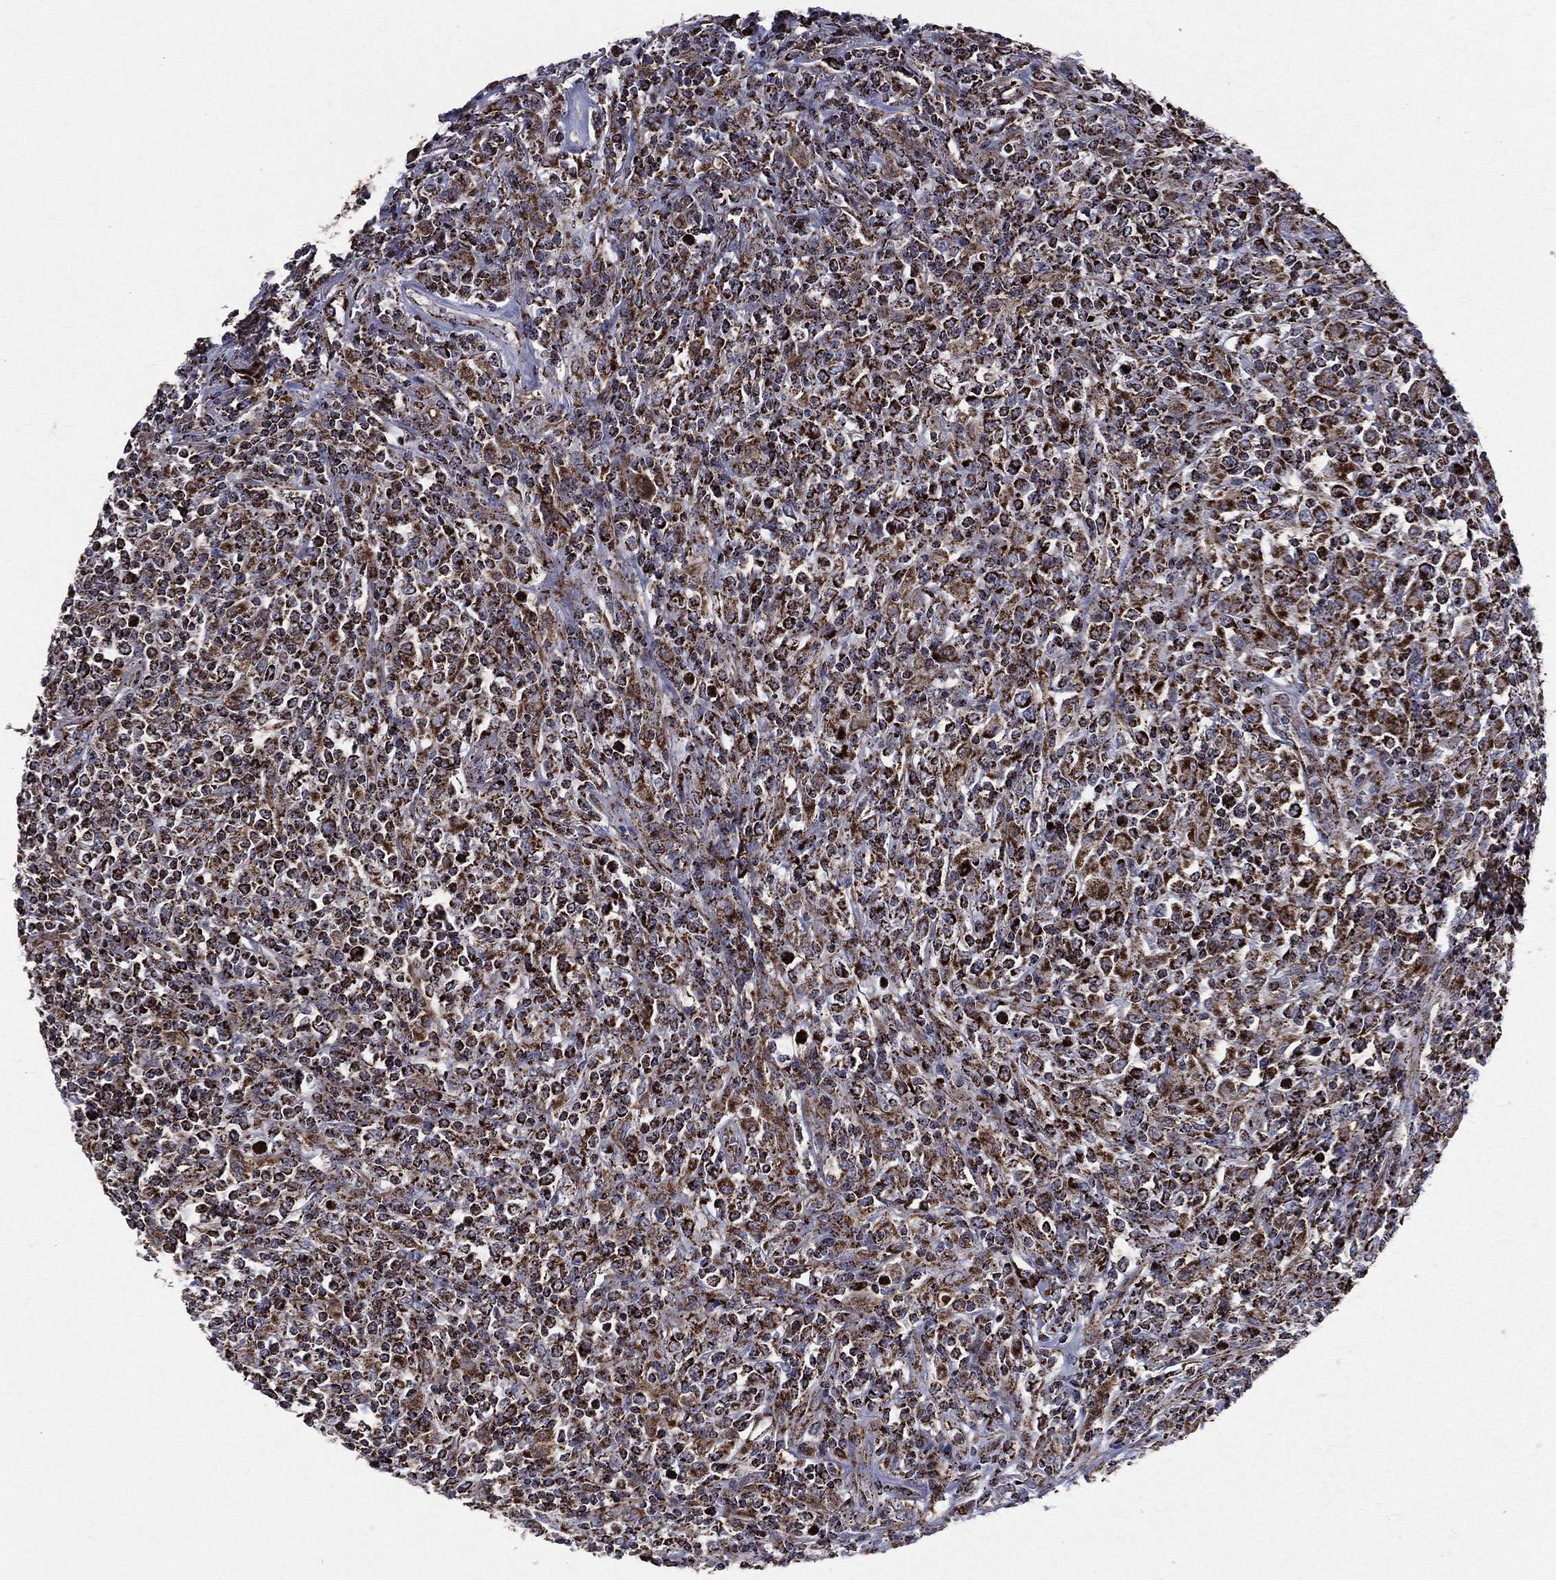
{"staining": {"intensity": "strong", "quantity": ">75%", "location": "cytoplasmic/membranous"}, "tissue": "lymphoma", "cell_type": "Tumor cells", "image_type": "cancer", "snomed": [{"axis": "morphology", "description": "Malignant lymphoma, non-Hodgkin's type, High grade"}, {"axis": "topography", "description": "Lung"}], "caption": "A high-resolution histopathology image shows immunohistochemistry (IHC) staining of lymphoma, which demonstrates strong cytoplasmic/membranous positivity in about >75% of tumor cells.", "gene": "GOT2", "patient": {"sex": "male", "age": 79}}